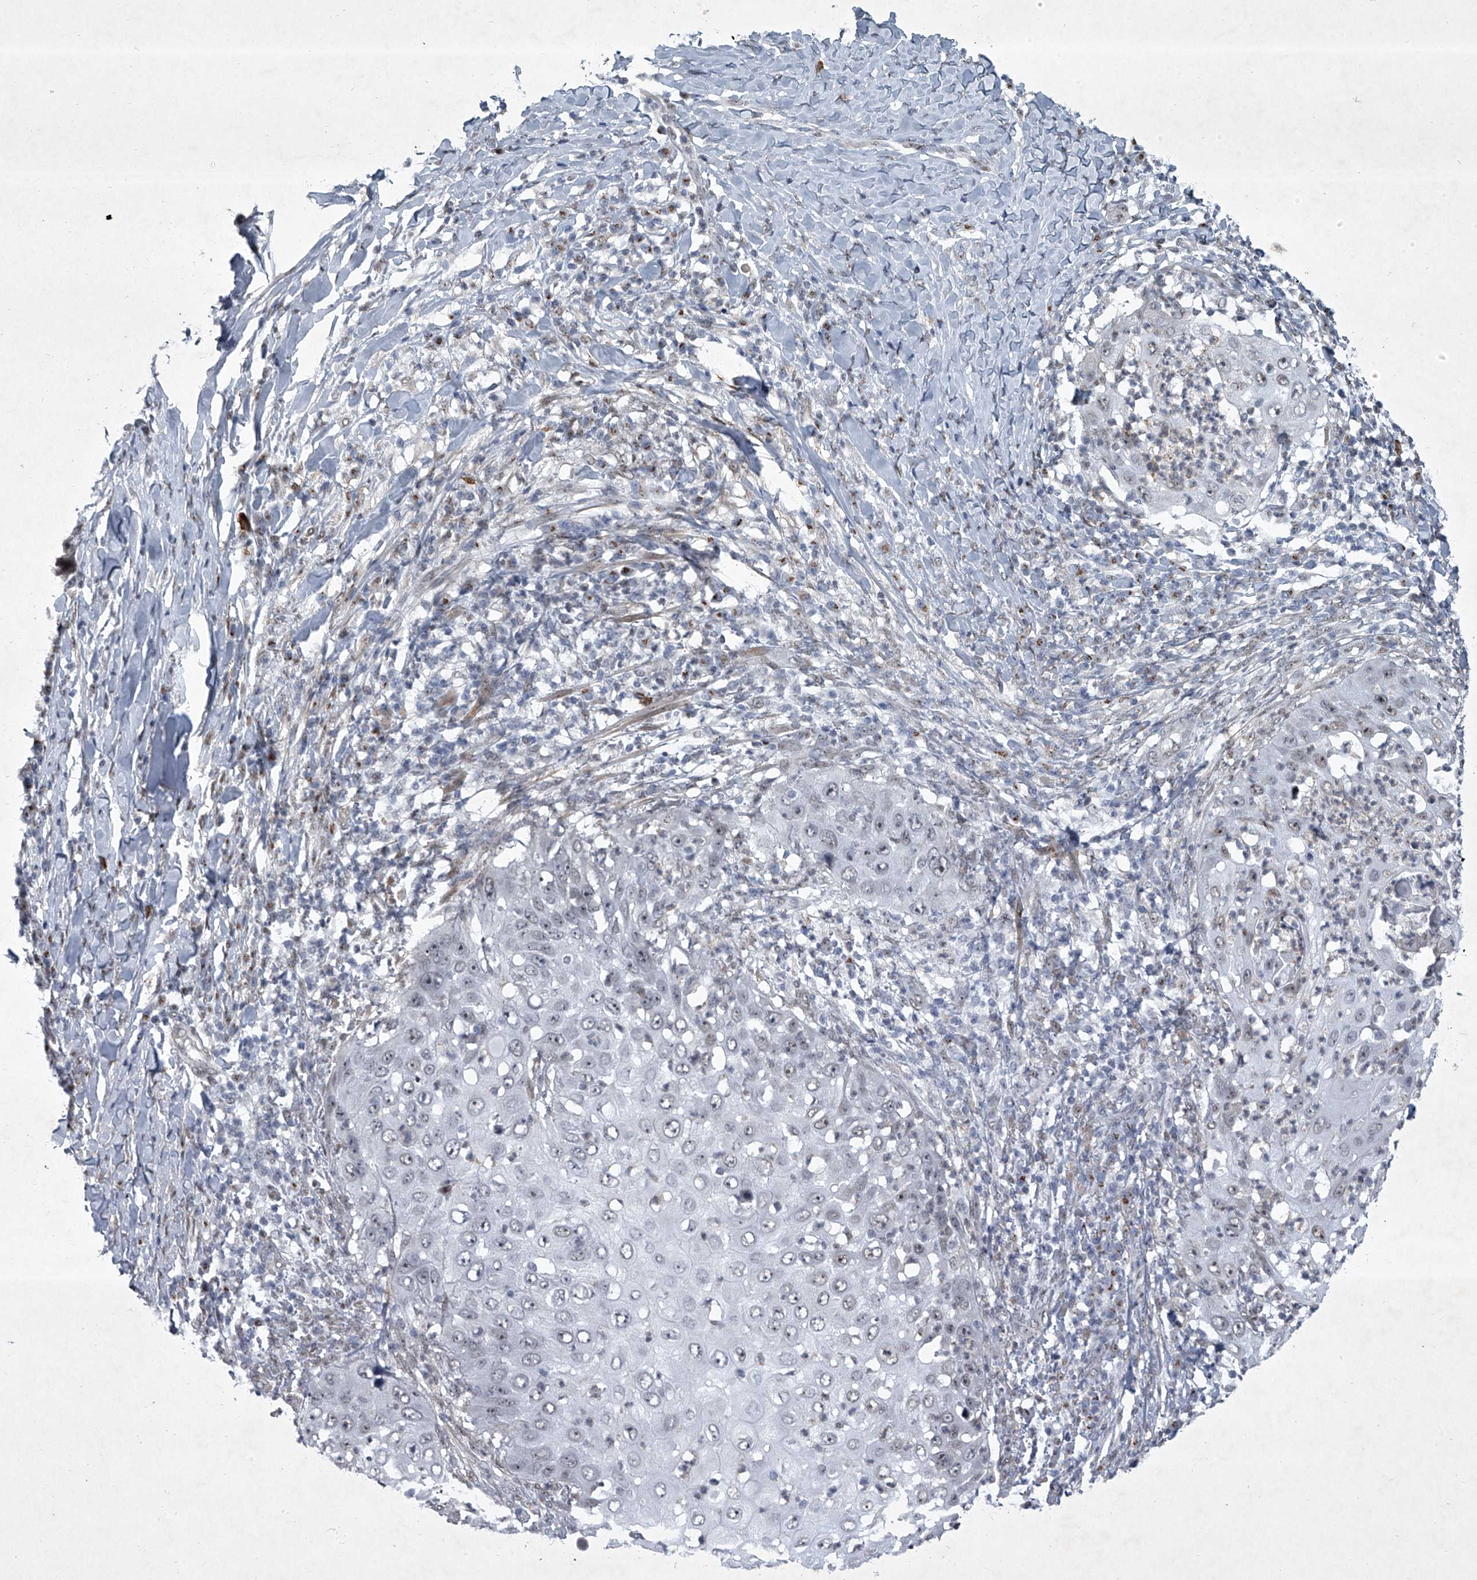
{"staining": {"intensity": "moderate", "quantity": "<25%", "location": "nuclear"}, "tissue": "skin cancer", "cell_type": "Tumor cells", "image_type": "cancer", "snomed": [{"axis": "morphology", "description": "Squamous cell carcinoma, NOS"}, {"axis": "topography", "description": "Skin"}], "caption": "A low amount of moderate nuclear positivity is seen in approximately <25% of tumor cells in squamous cell carcinoma (skin) tissue.", "gene": "MLLT1", "patient": {"sex": "female", "age": 44}}